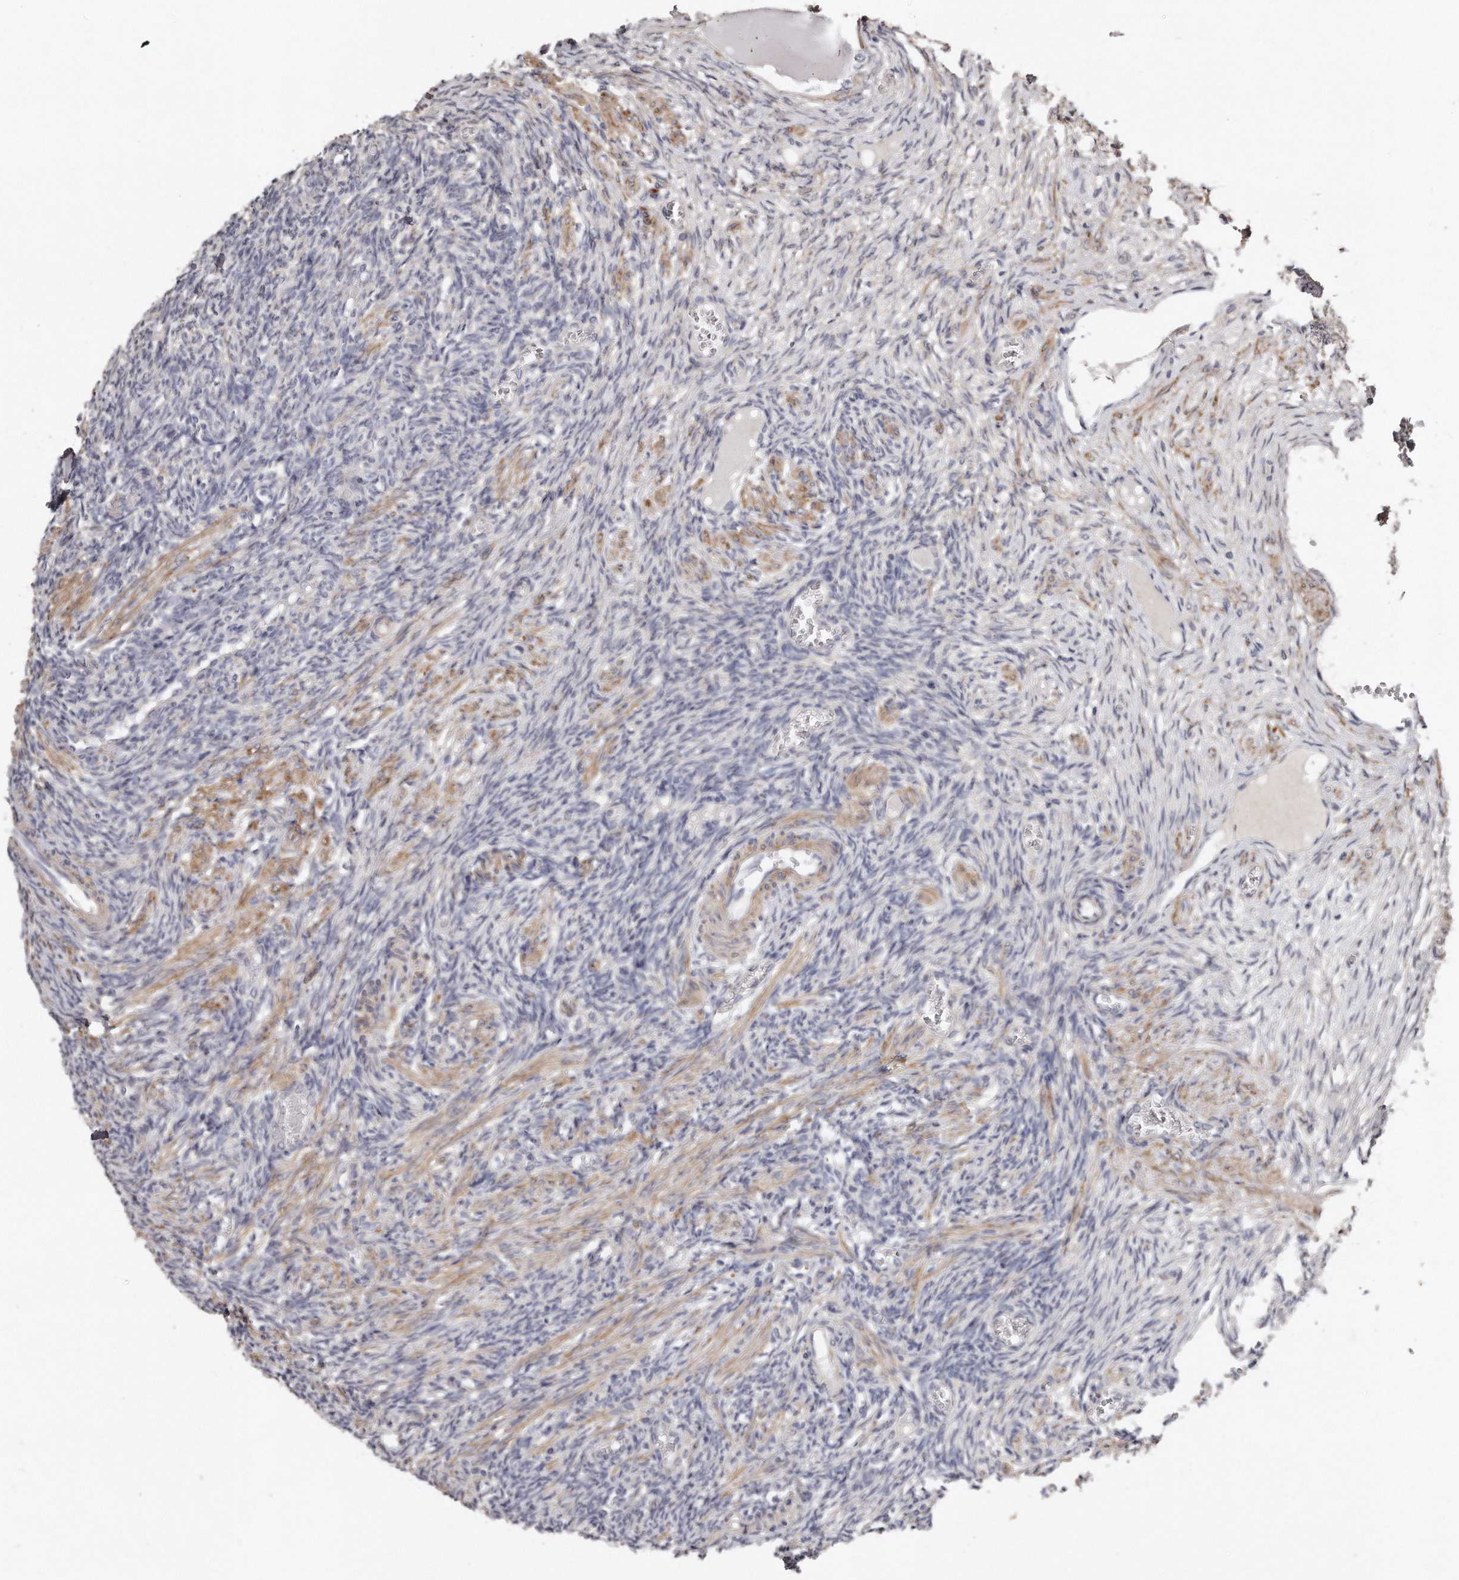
{"staining": {"intensity": "negative", "quantity": "none", "location": "none"}, "tissue": "ovary", "cell_type": "Ovarian stroma cells", "image_type": "normal", "snomed": [{"axis": "morphology", "description": "Normal tissue, NOS"}, {"axis": "topography", "description": "Ovary"}], "caption": "Immunohistochemistry (IHC) micrograph of normal human ovary stained for a protein (brown), which exhibits no expression in ovarian stroma cells. (IHC, brightfield microscopy, high magnification).", "gene": "LMOD1", "patient": {"sex": "female", "age": 27}}